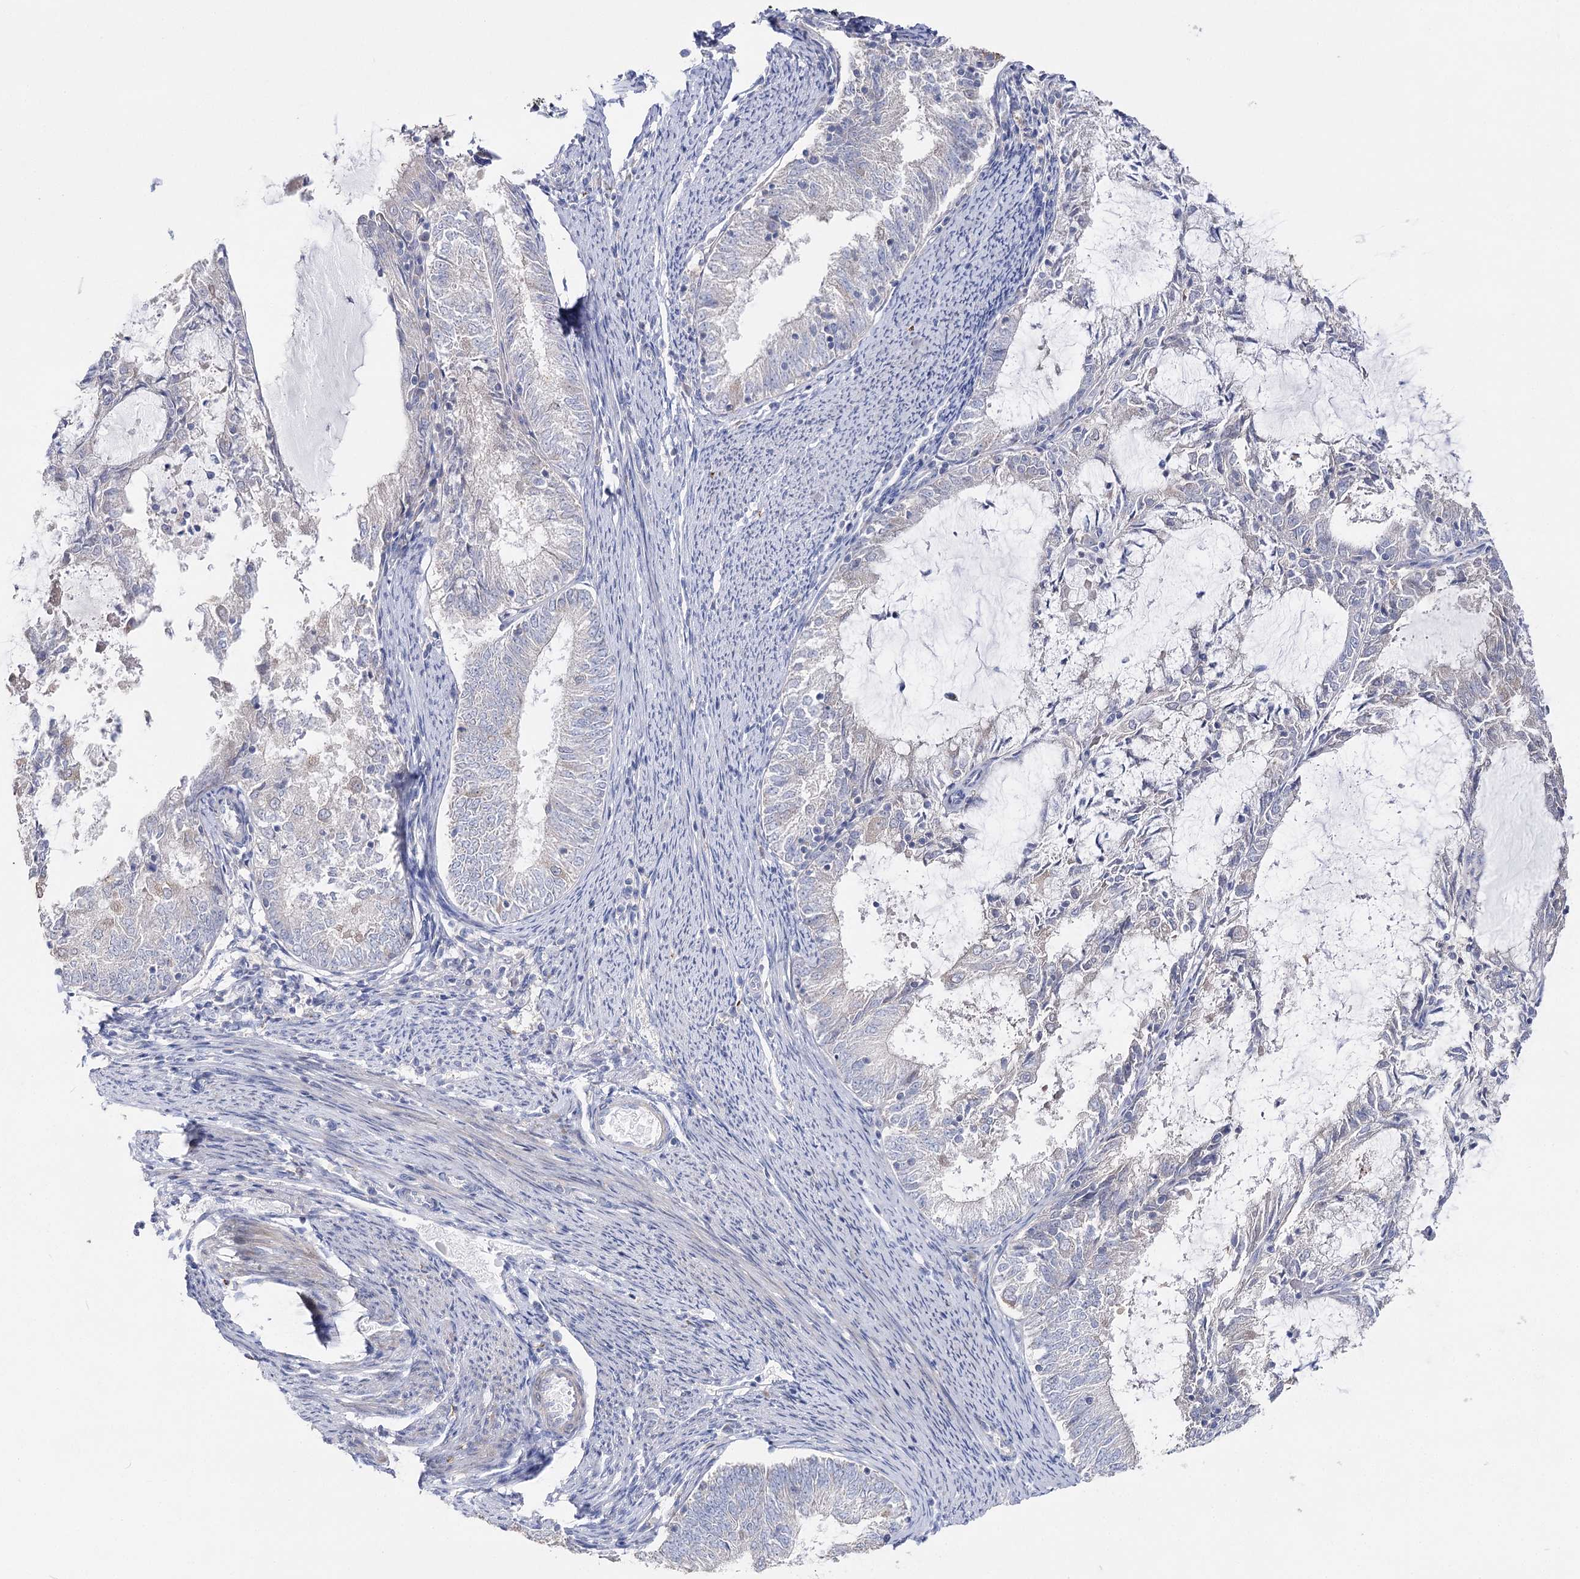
{"staining": {"intensity": "negative", "quantity": "none", "location": "none"}, "tissue": "endometrial cancer", "cell_type": "Tumor cells", "image_type": "cancer", "snomed": [{"axis": "morphology", "description": "Adenocarcinoma, NOS"}, {"axis": "topography", "description": "Endometrium"}], "caption": "A photomicrograph of human endometrial adenocarcinoma is negative for staining in tumor cells. (Stains: DAB (3,3'-diaminobenzidine) IHC with hematoxylin counter stain, Microscopy: brightfield microscopy at high magnification).", "gene": "NRAP", "patient": {"sex": "female", "age": 57}}